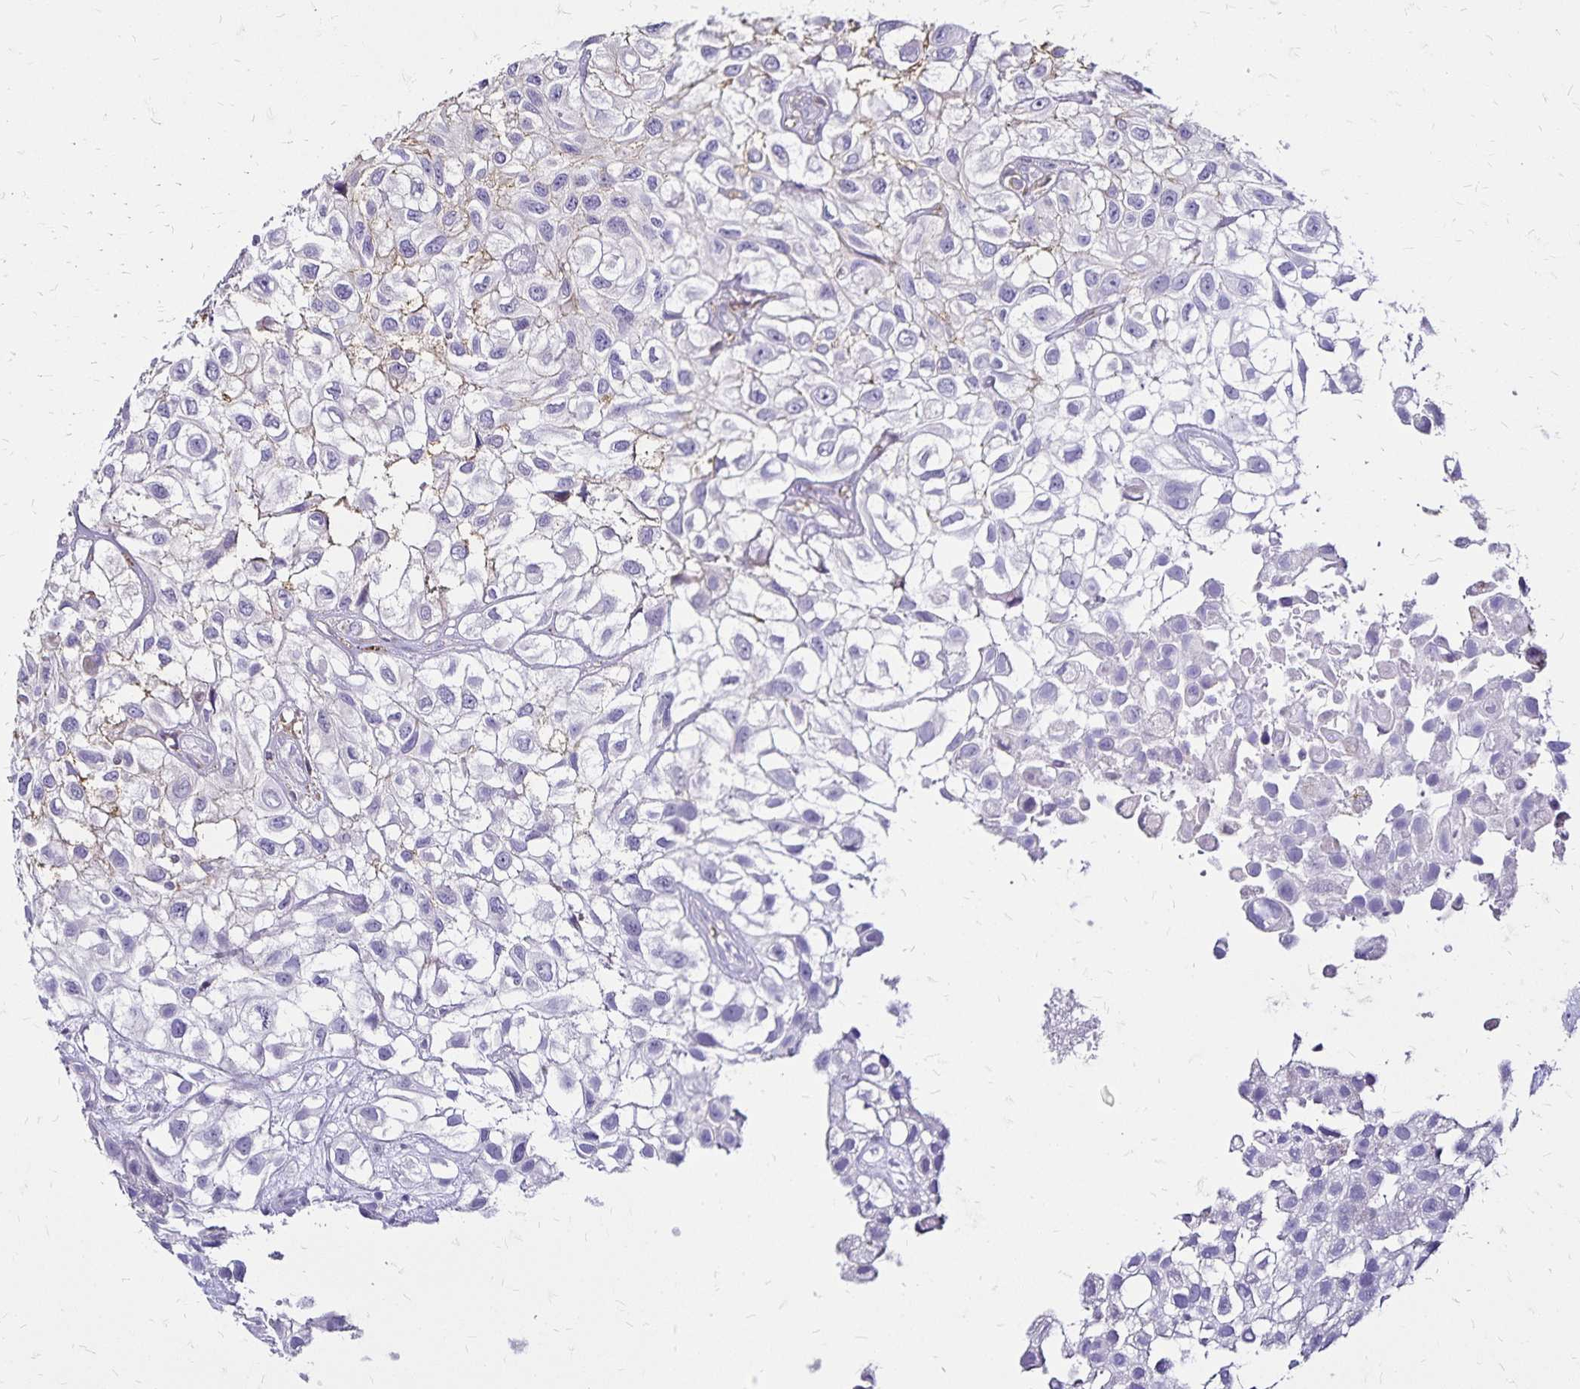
{"staining": {"intensity": "negative", "quantity": "none", "location": "none"}, "tissue": "urothelial cancer", "cell_type": "Tumor cells", "image_type": "cancer", "snomed": [{"axis": "morphology", "description": "Urothelial carcinoma, High grade"}, {"axis": "topography", "description": "Urinary bladder"}], "caption": "The immunohistochemistry (IHC) photomicrograph has no significant expression in tumor cells of high-grade urothelial carcinoma tissue.", "gene": "KISS1", "patient": {"sex": "male", "age": 56}}